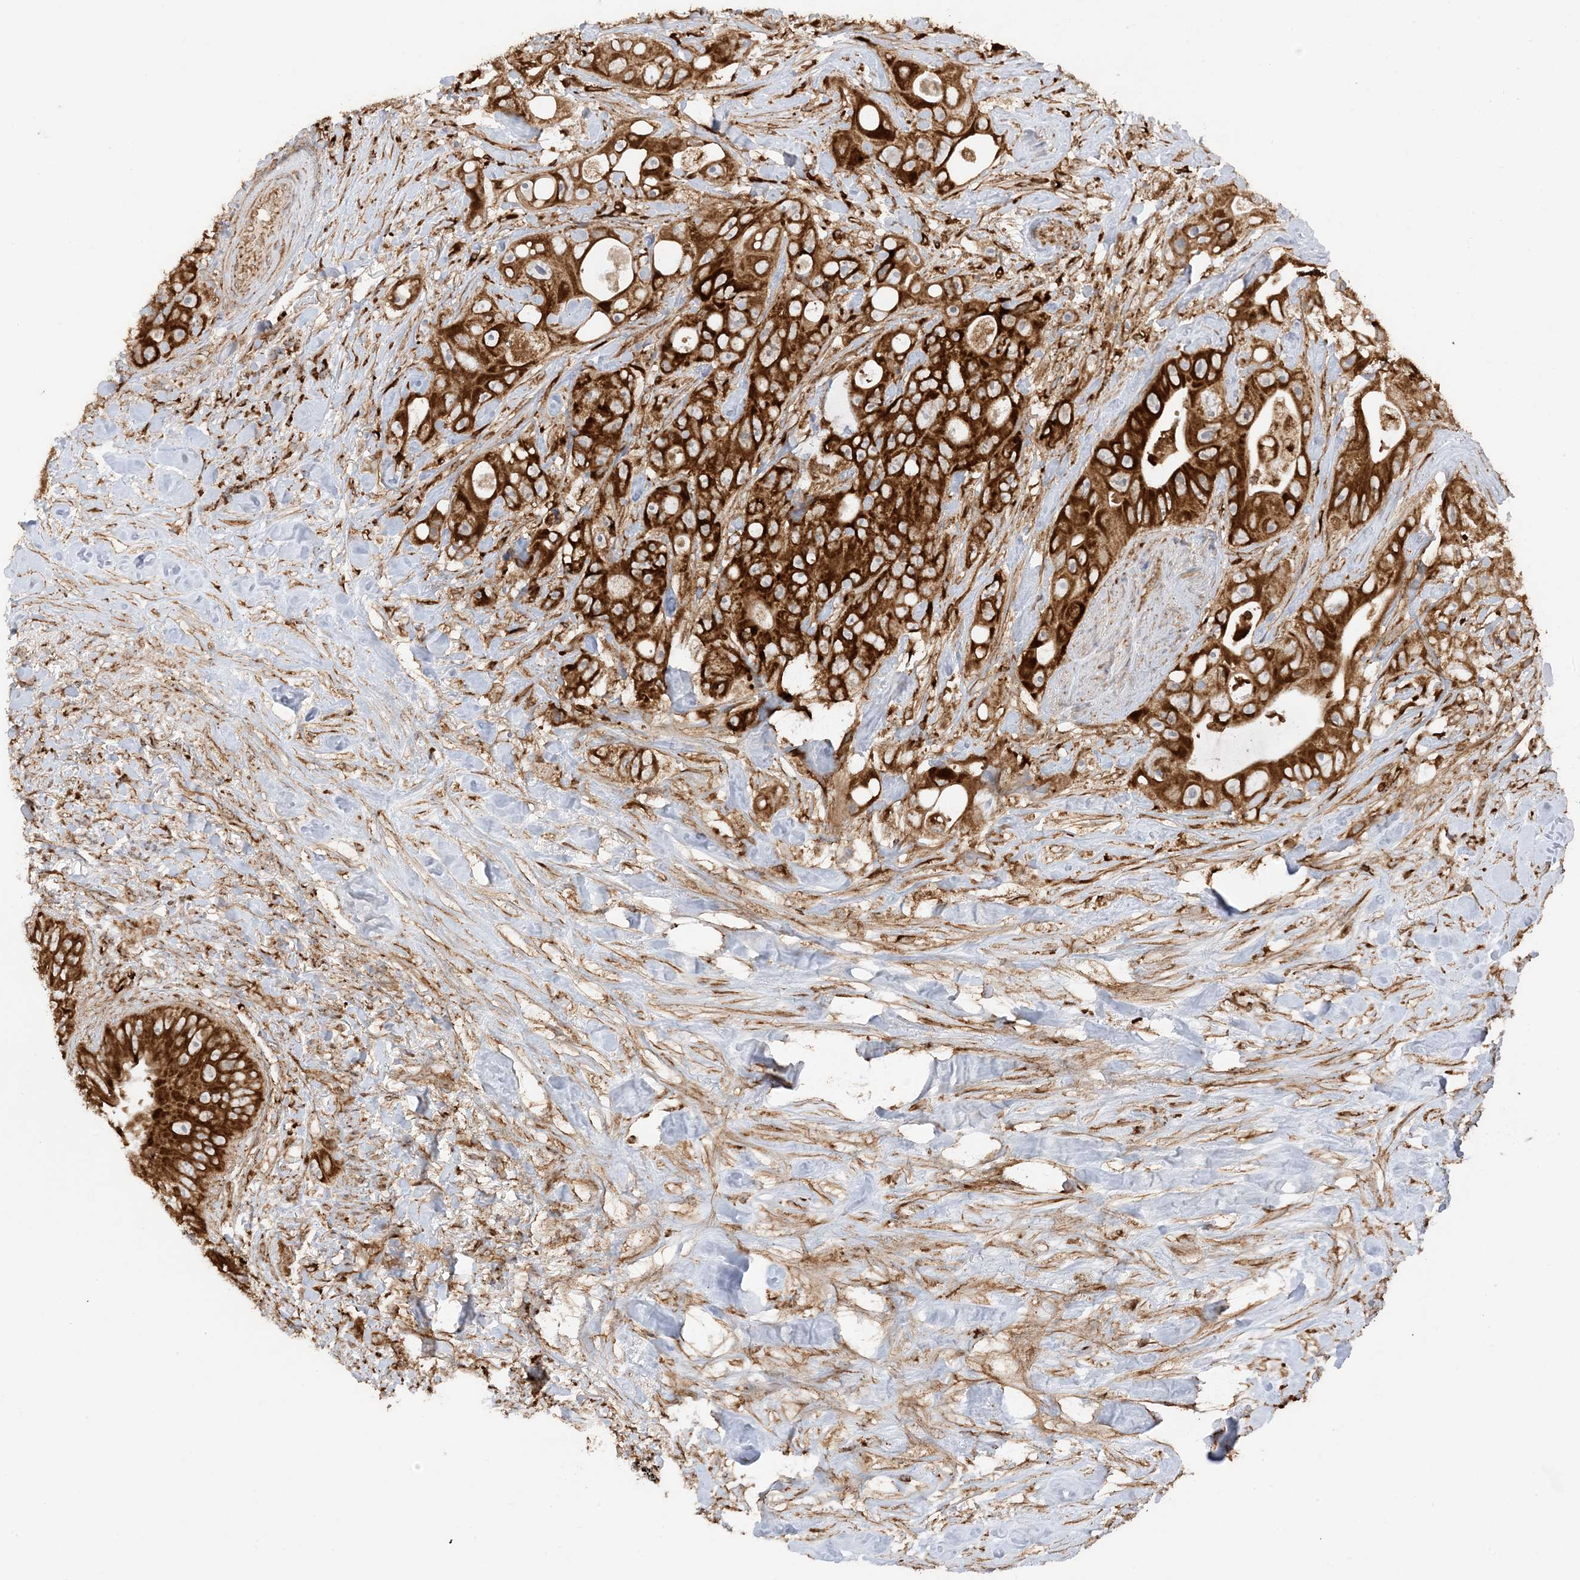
{"staining": {"intensity": "strong", "quantity": ">75%", "location": "cytoplasmic/membranous"}, "tissue": "colorectal cancer", "cell_type": "Tumor cells", "image_type": "cancer", "snomed": [{"axis": "morphology", "description": "Adenocarcinoma, NOS"}, {"axis": "topography", "description": "Colon"}], "caption": "Protein staining demonstrates strong cytoplasmic/membranous expression in approximately >75% of tumor cells in colorectal adenocarcinoma.", "gene": "N4BP3", "patient": {"sex": "female", "age": 46}}